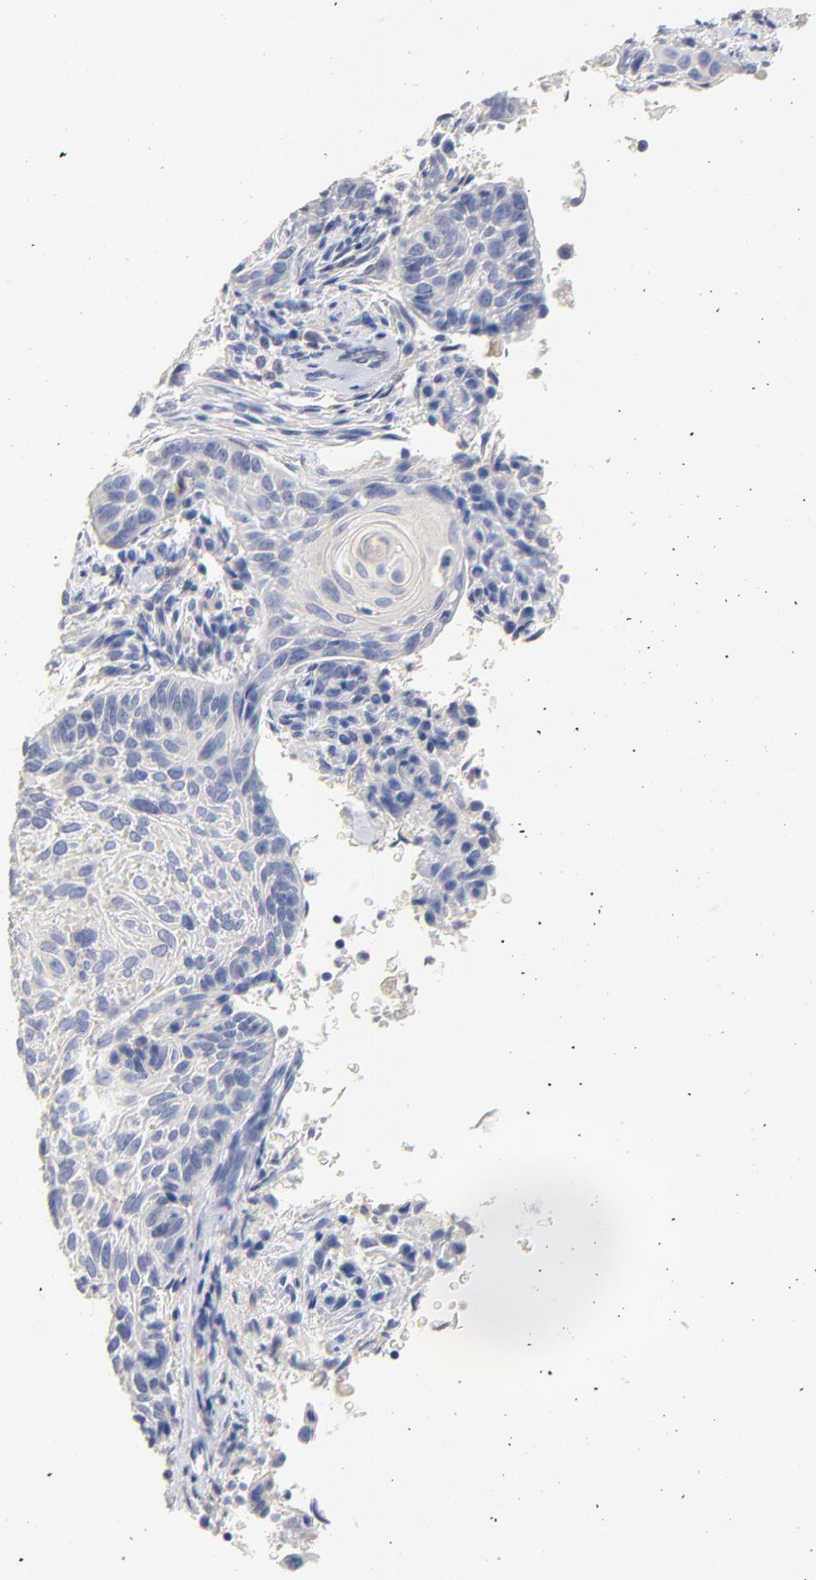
{"staining": {"intensity": "negative", "quantity": "none", "location": "none"}, "tissue": "cervical cancer", "cell_type": "Tumor cells", "image_type": "cancer", "snomed": [{"axis": "morphology", "description": "Squamous cell carcinoma, NOS"}, {"axis": "topography", "description": "Cervix"}], "caption": "There is no significant staining in tumor cells of cervical cancer.", "gene": "CPS1", "patient": {"sex": "female", "age": 33}}